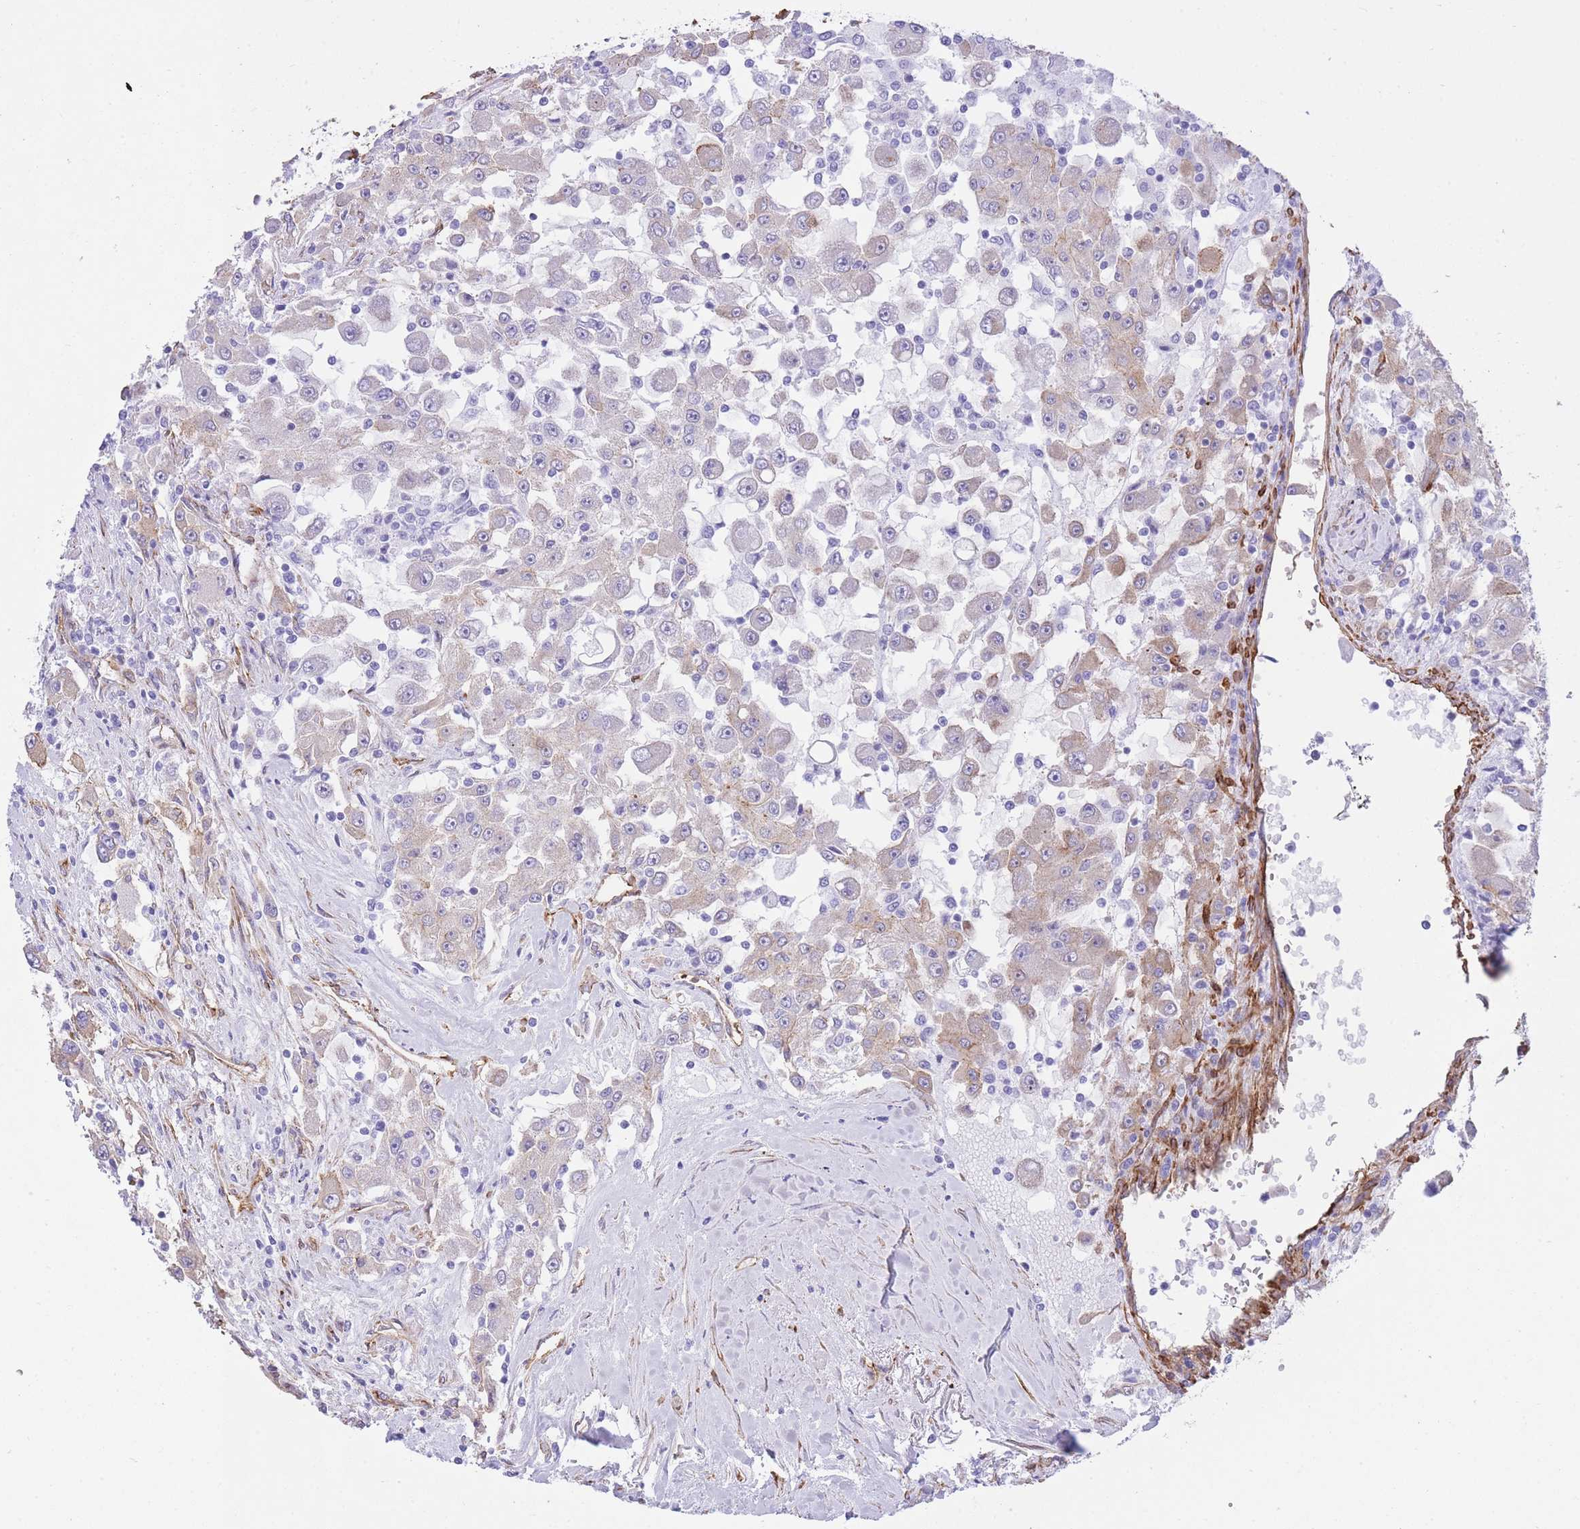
{"staining": {"intensity": "weak", "quantity": "<25%", "location": "cytoplasmic/membranous"}, "tissue": "renal cancer", "cell_type": "Tumor cells", "image_type": "cancer", "snomed": [{"axis": "morphology", "description": "Adenocarcinoma, NOS"}, {"axis": "topography", "description": "Kidney"}], "caption": "A micrograph of renal cancer stained for a protein demonstrates no brown staining in tumor cells. Nuclei are stained in blue.", "gene": "CAVIN1", "patient": {"sex": "female", "age": 67}}